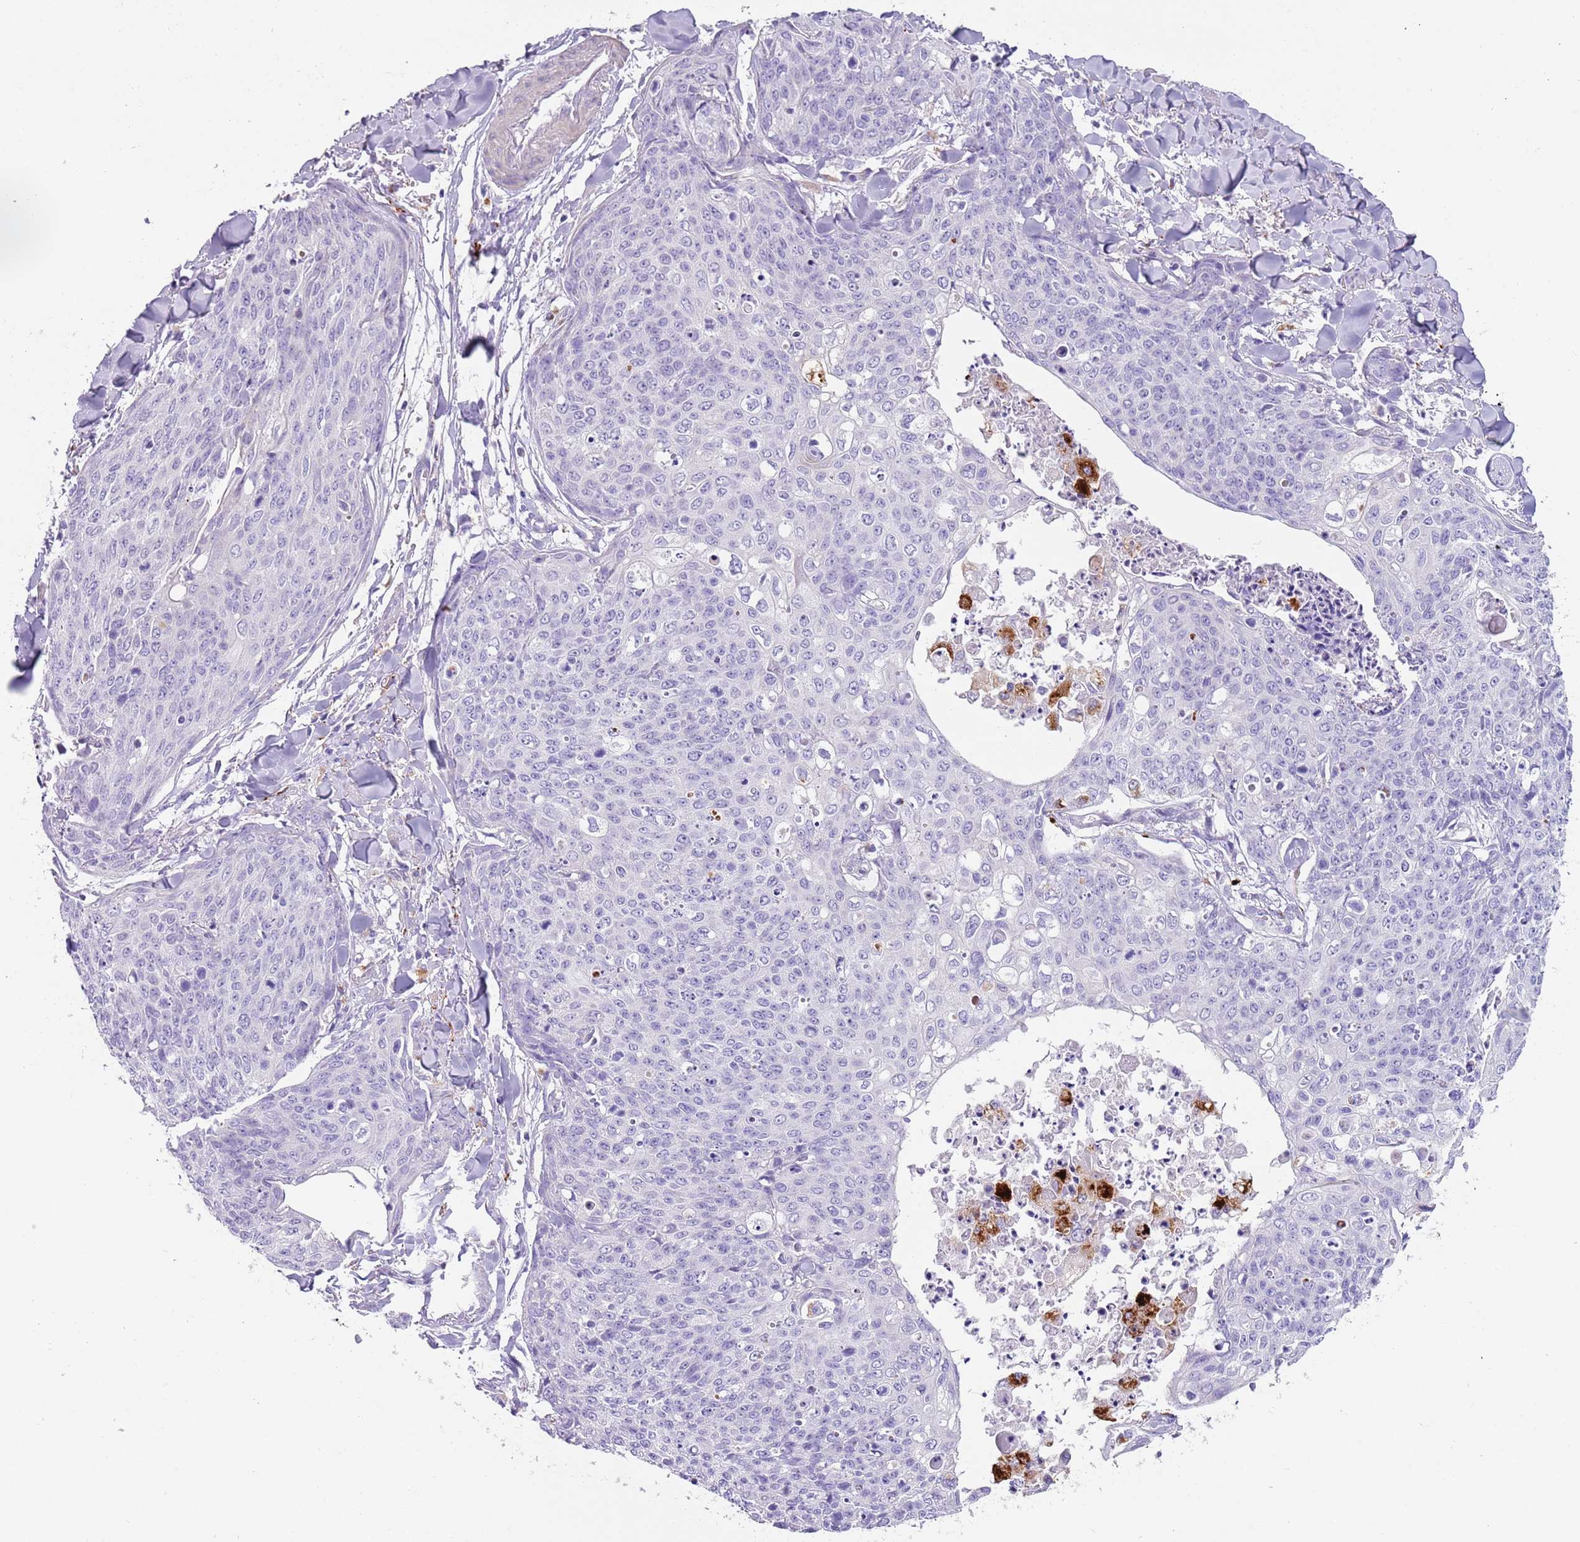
{"staining": {"intensity": "negative", "quantity": "none", "location": "none"}, "tissue": "skin cancer", "cell_type": "Tumor cells", "image_type": "cancer", "snomed": [{"axis": "morphology", "description": "Squamous cell carcinoma, NOS"}, {"axis": "topography", "description": "Skin"}, {"axis": "topography", "description": "Vulva"}], "caption": "Immunohistochemical staining of human skin squamous cell carcinoma exhibits no significant staining in tumor cells.", "gene": "LRRN3", "patient": {"sex": "female", "age": 85}}